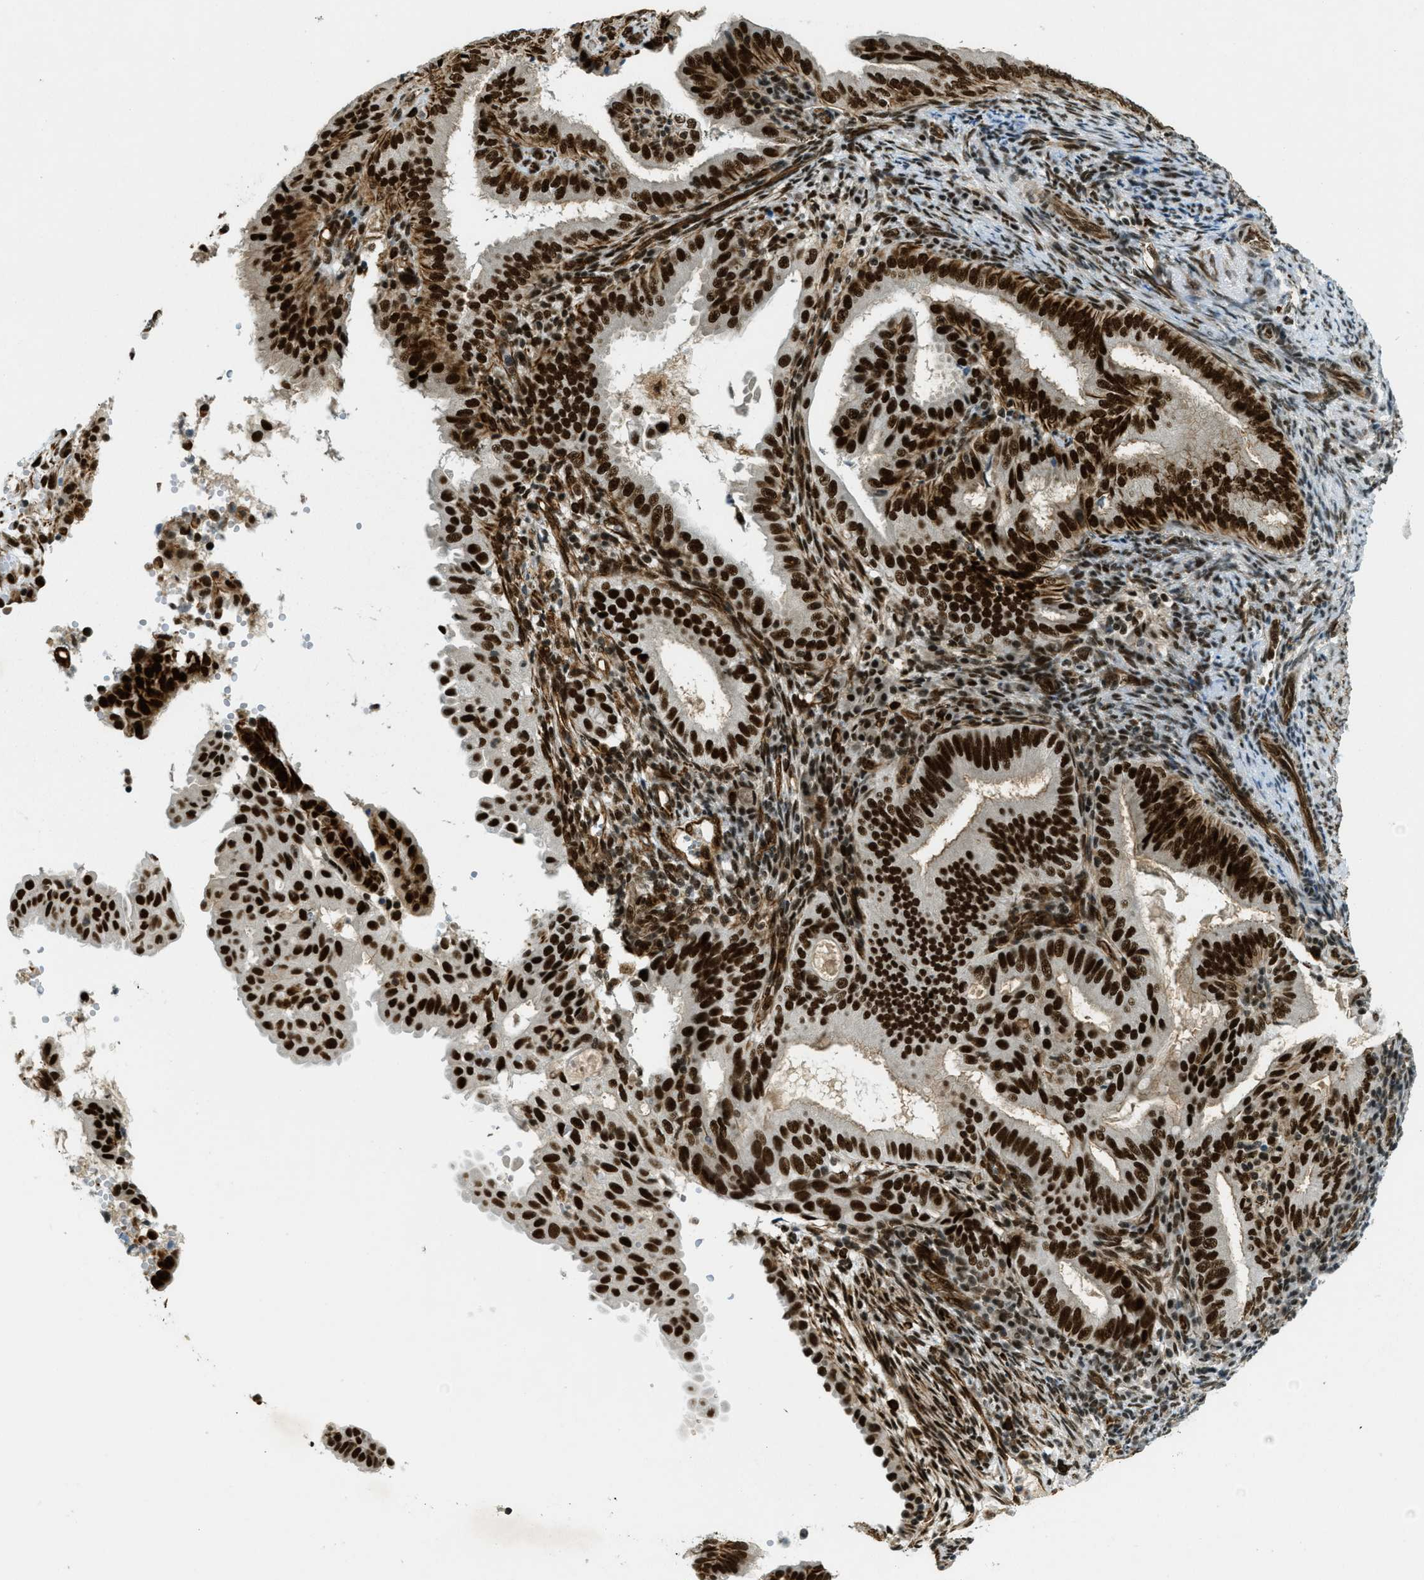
{"staining": {"intensity": "strong", "quantity": ">75%", "location": "nuclear"}, "tissue": "endometrial cancer", "cell_type": "Tumor cells", "image_type": "cancer", "snomed": [{"axis": "morphology", "description": "Adenocarcinoma, NOS"}, {"axis": "topography", "description": "Endometrium"}], "caption": "Endometrial cancer (adenocarcinoma) stained with immunohistochemistry (IHC) displays strong nuclear staining in approximately >75% of tumor cells. (Brightfield microscopy of DAB IHC at high magnification).", "gene": "ZFR", "patient": {"sex": "female", "age": 58}}